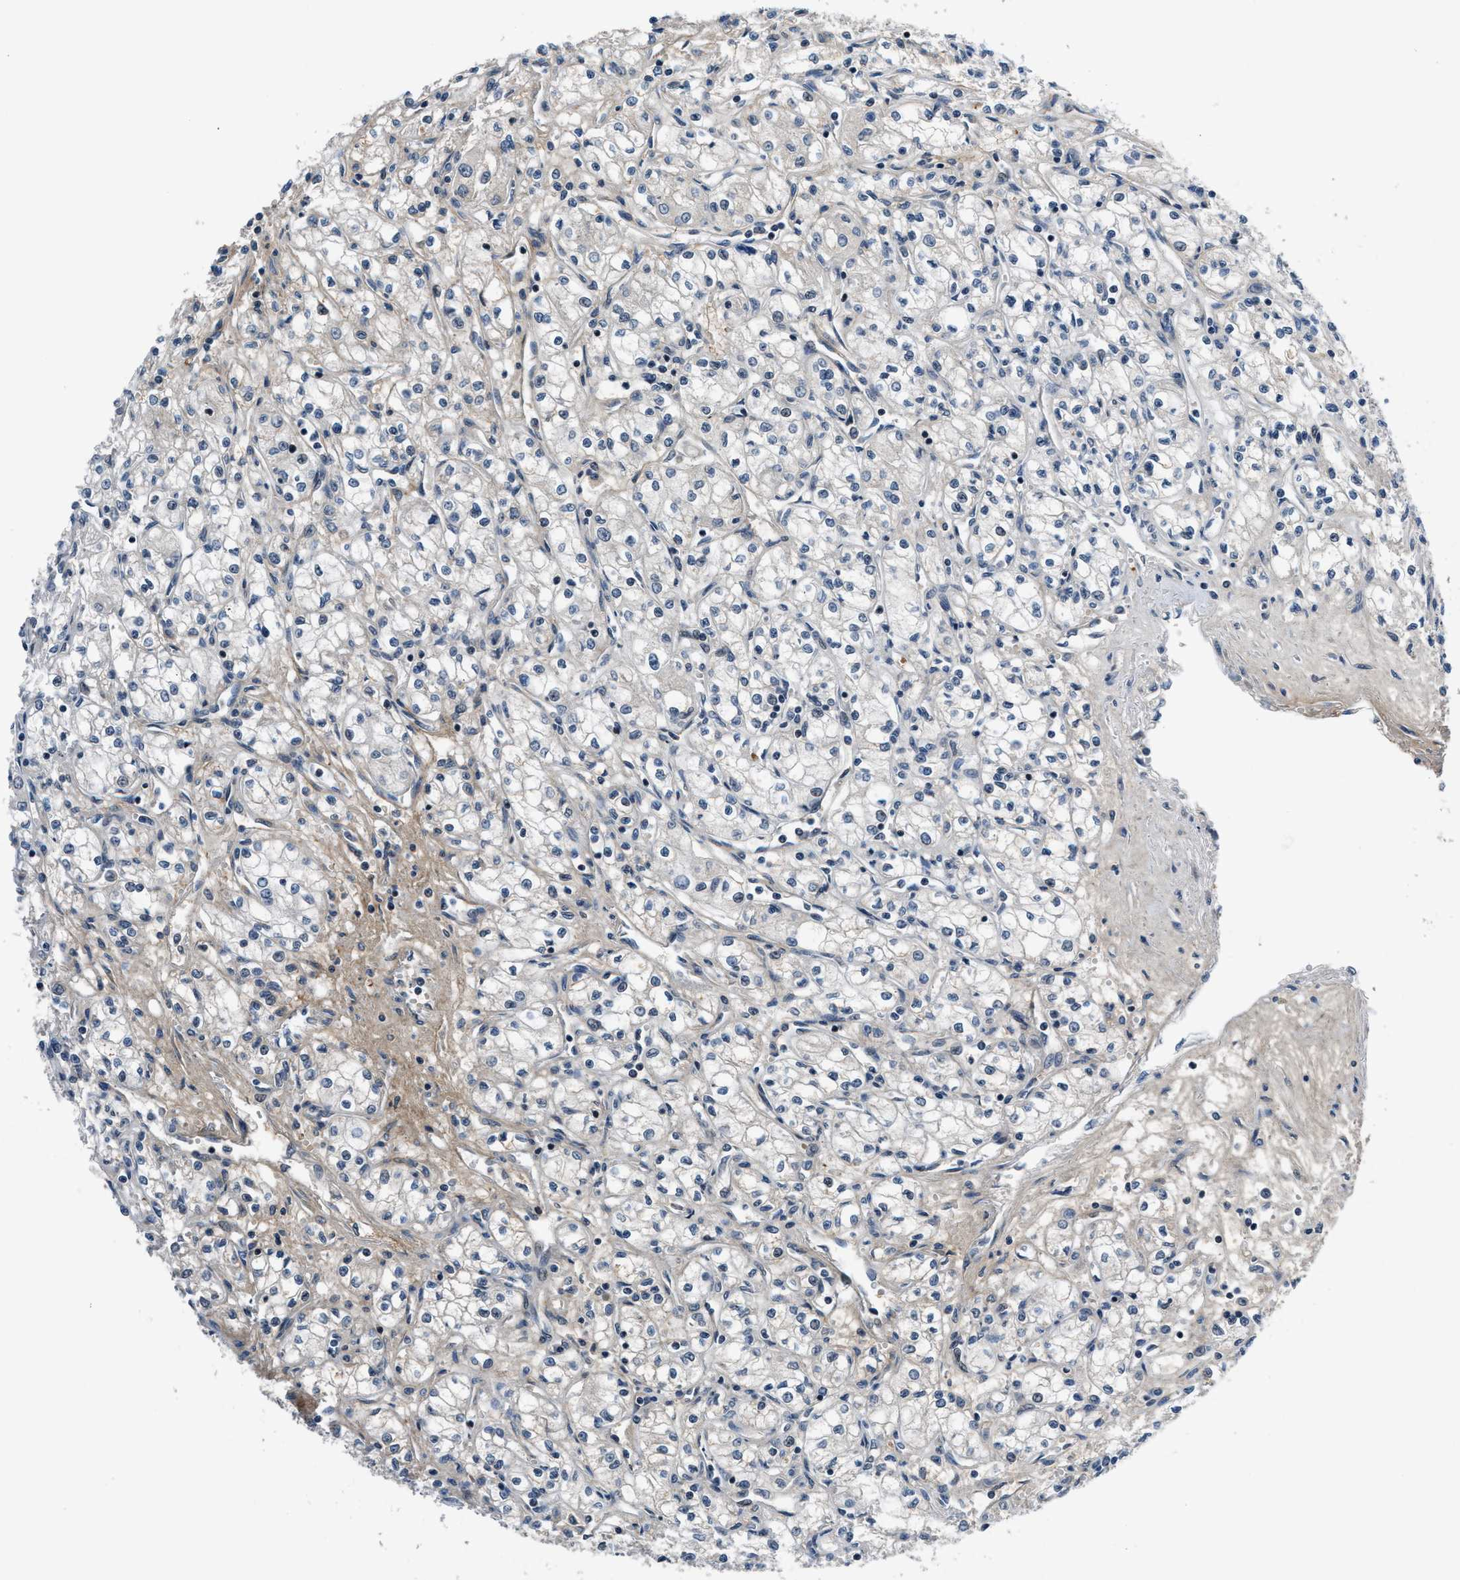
{"staining": {"intensity": "weak", "quantity": "<25%", "location": "nuclear"}, "tissue": "renal cancer", "cell_type": "Tumor cells", "image_type": "cancer", "snomed": [{"axis": "morphology", "description": "Normal tissue, NOS"}, {"axis": "morphology", "description": "Adenocarcinoma, NOS"}, {"axis": "topography", "description": "Kidney"}], "caption": "The IHC image has no significant positivity in tumor cells of renal cancer tissue. The staining was performed using DAB (3,3'-diaminobenzidine) to visualize the protein expression in brown, while the nuclei were stained in blue with hematoxylin (Magnification: 20x).", "gene": "SETD5", "patient": {"sex": "male", "age": 59}}